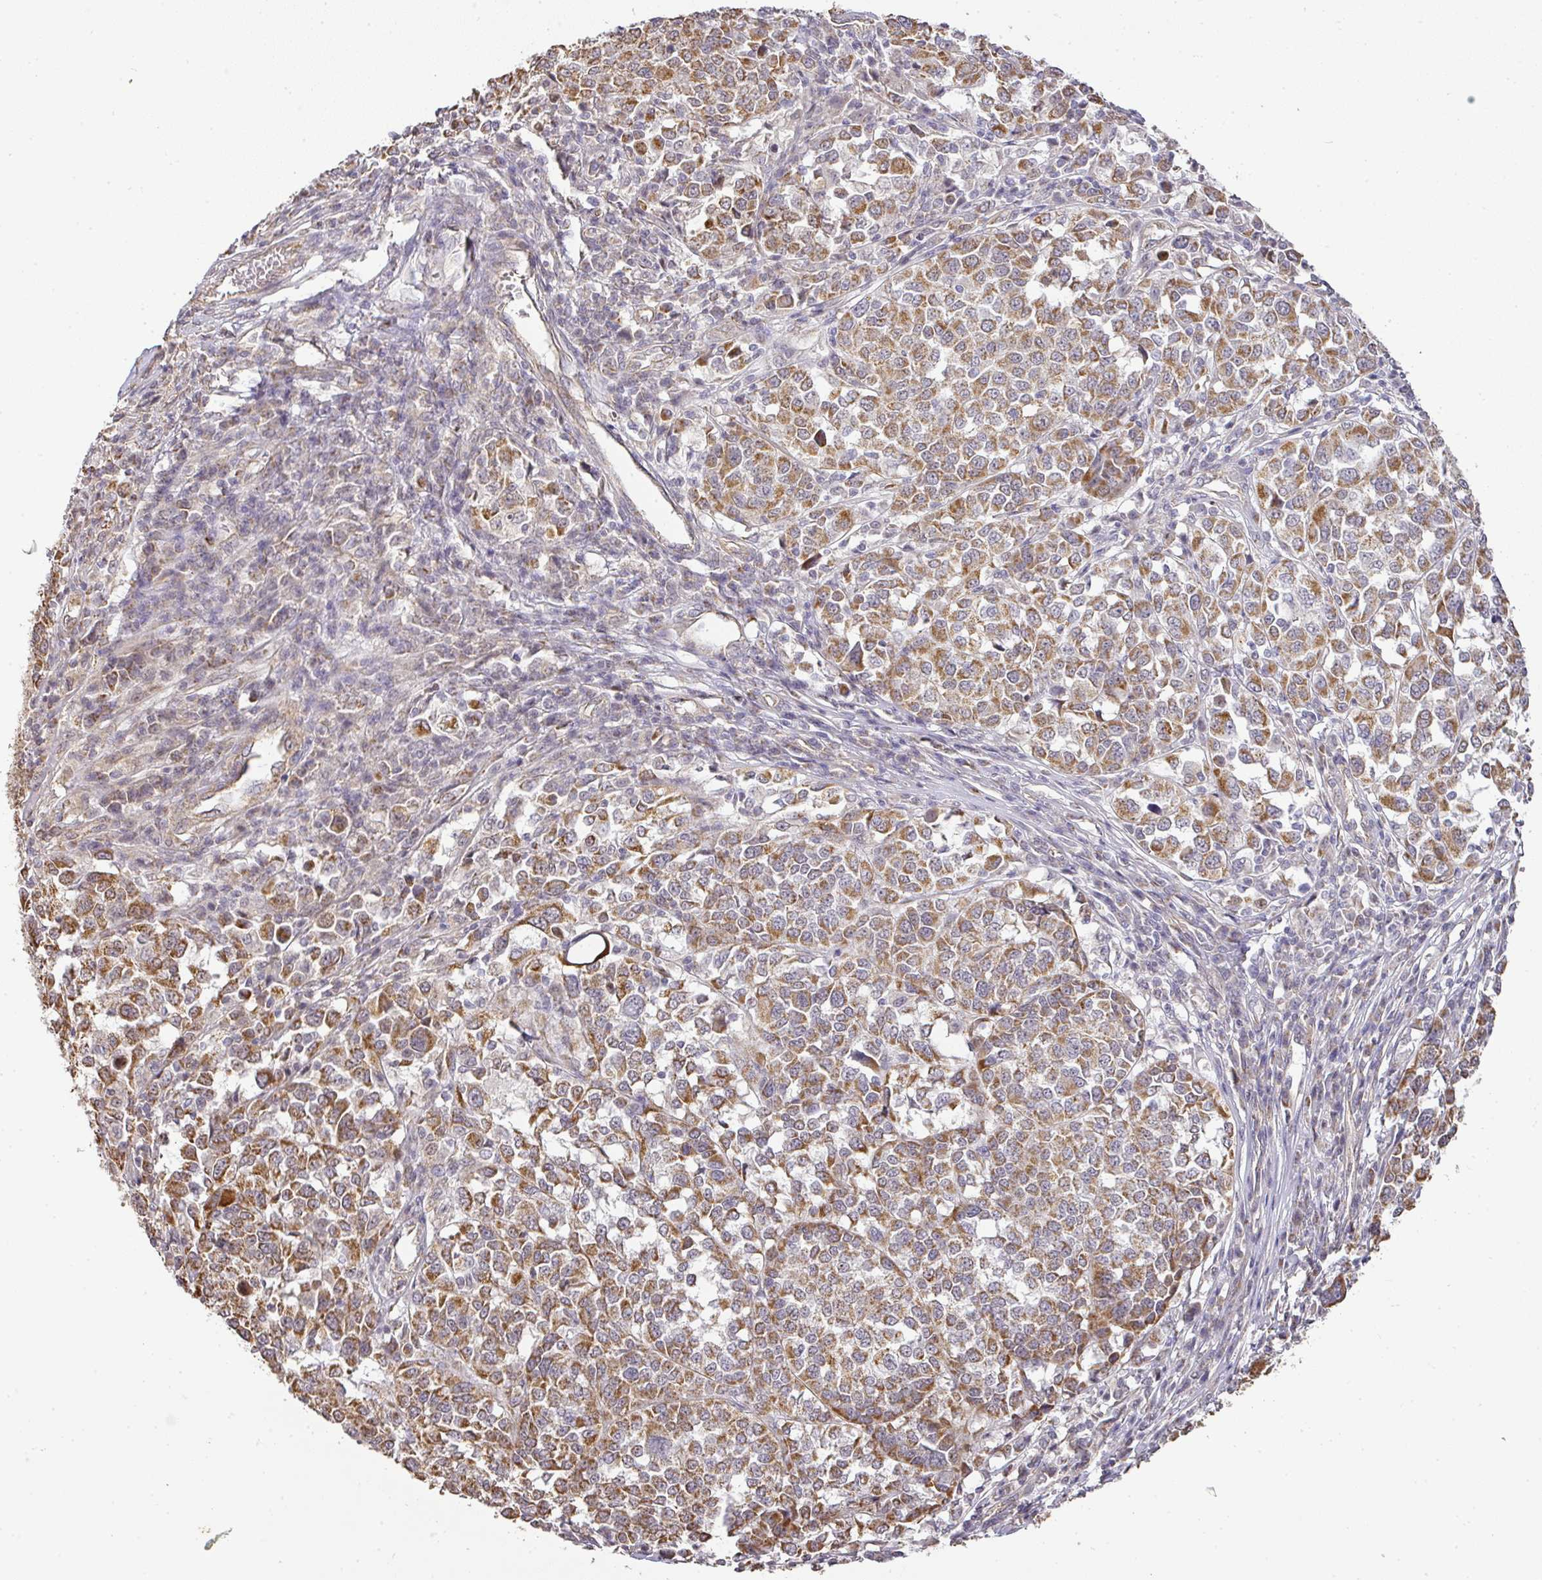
{"staining": {"intensity": "moderate", "quantity": ">75%", "location": "cytoplasmic/membranous"}, "tissue": "melanoma", "cell_type": "Tumor cells", "image_type": "cancer", "snomed": [{"axis": "morphology", "description": "Malignant melanoma, Metastatic site"}, {"axis": "topography", "description": "Lymph node"}], "caption": "Protein expression analysis of melanoma reveals moderate cytoplasmic/membranous staining in about >75% of tumor cells.", "gene": "MYOM2", "patient": {"sex": "male", "age": 44}}